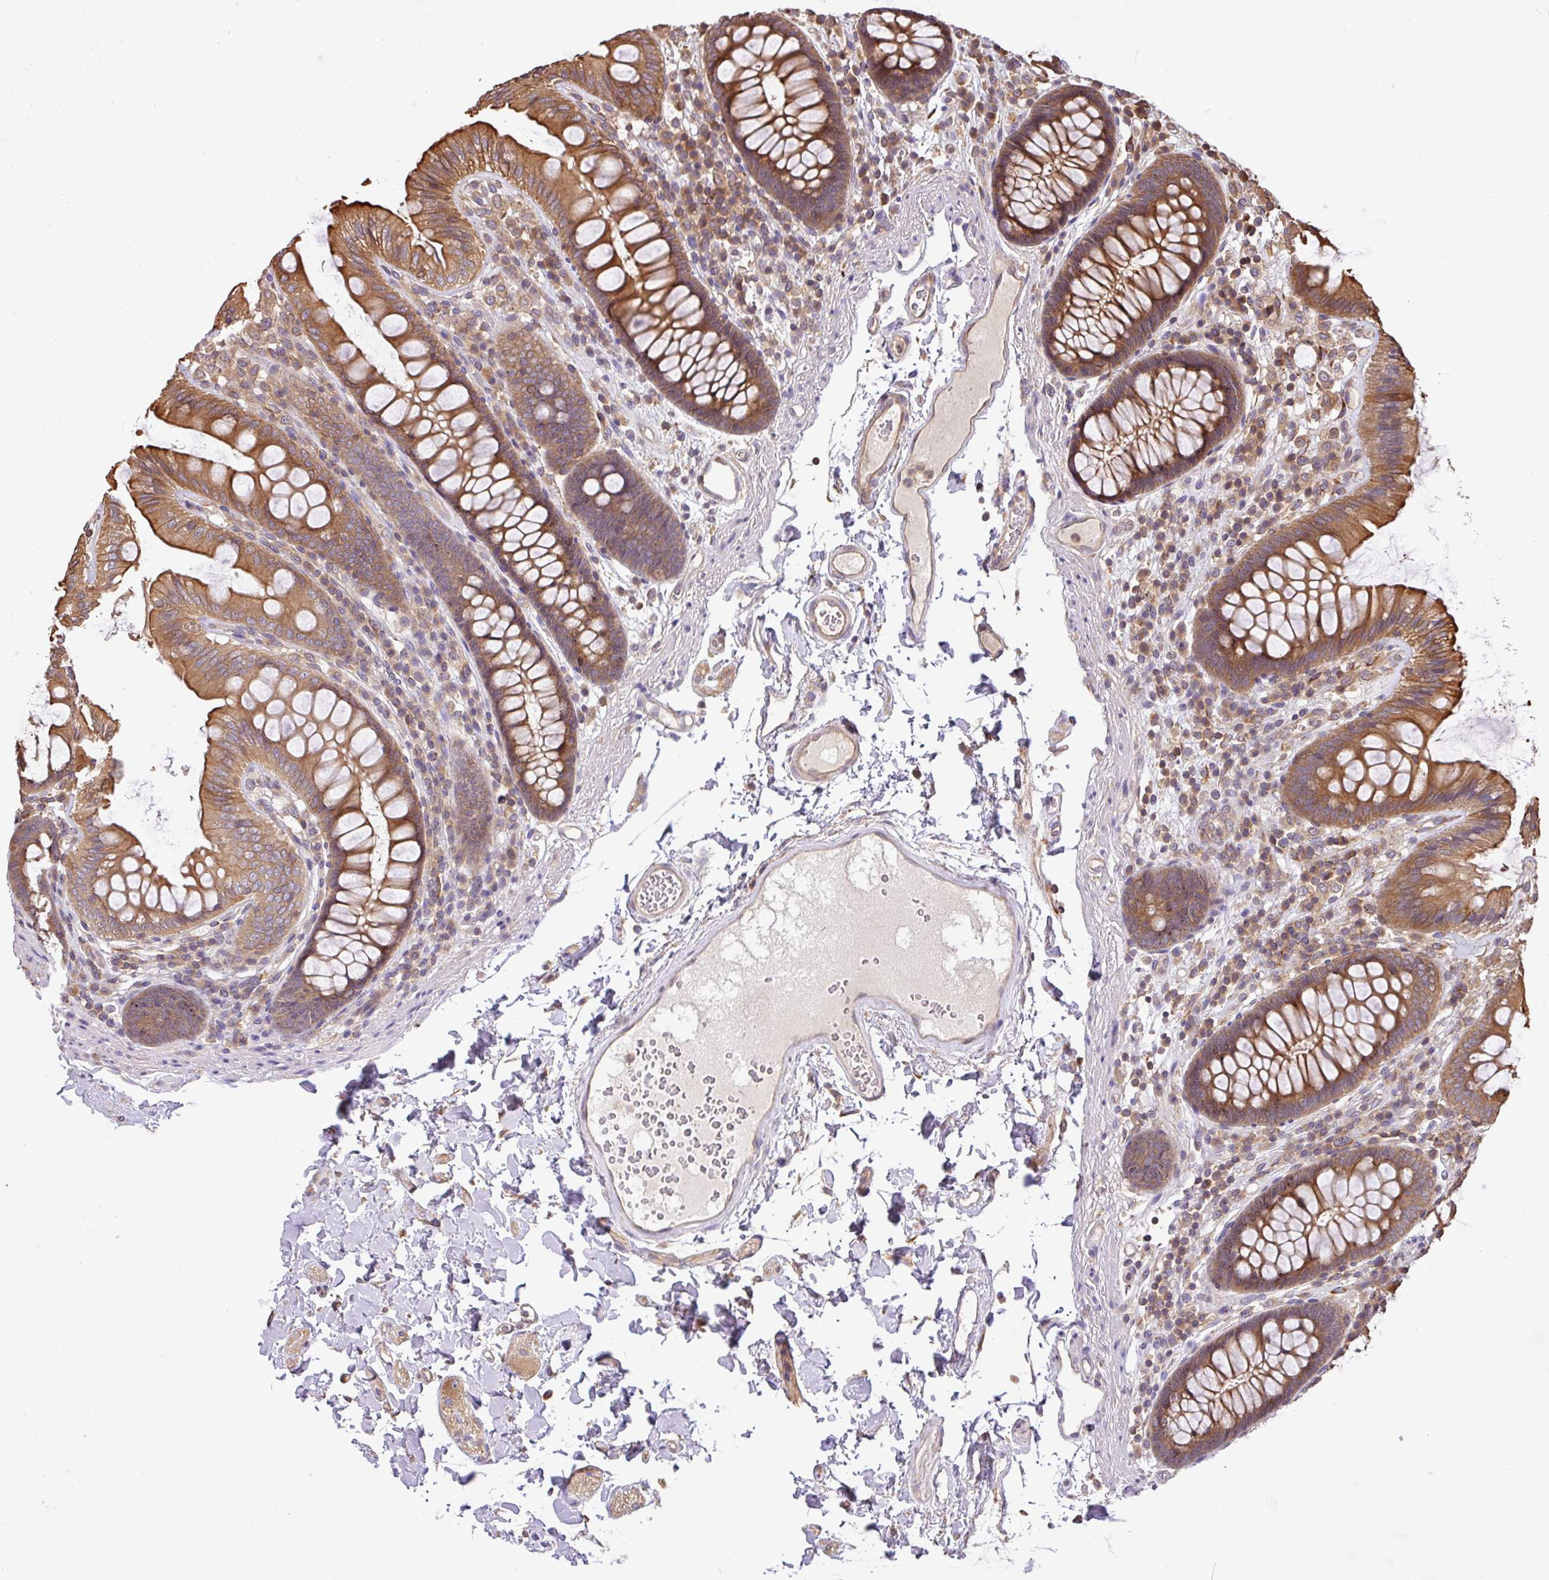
{"staining": {"intensity": "weak", "quantity": ">75%", "location": "cytoplasmic/membranous"}, "tissue": "colon", "cell_type": "Endothelial cells", "image_type": "normal", "snomed": [{"axis": "morphology", "description": "Normal tissue, NOS"}, {"axis": "topography", "description": "Colon"}], "caption": "Immunohistochemical staining of unremarkable colon demonstrates low levels of weak cytoplasmic/membranous staining in approximately >75% of endothelial cells.", "gene": "VENTX", "patient": {"sex": "male", "age": 84}}